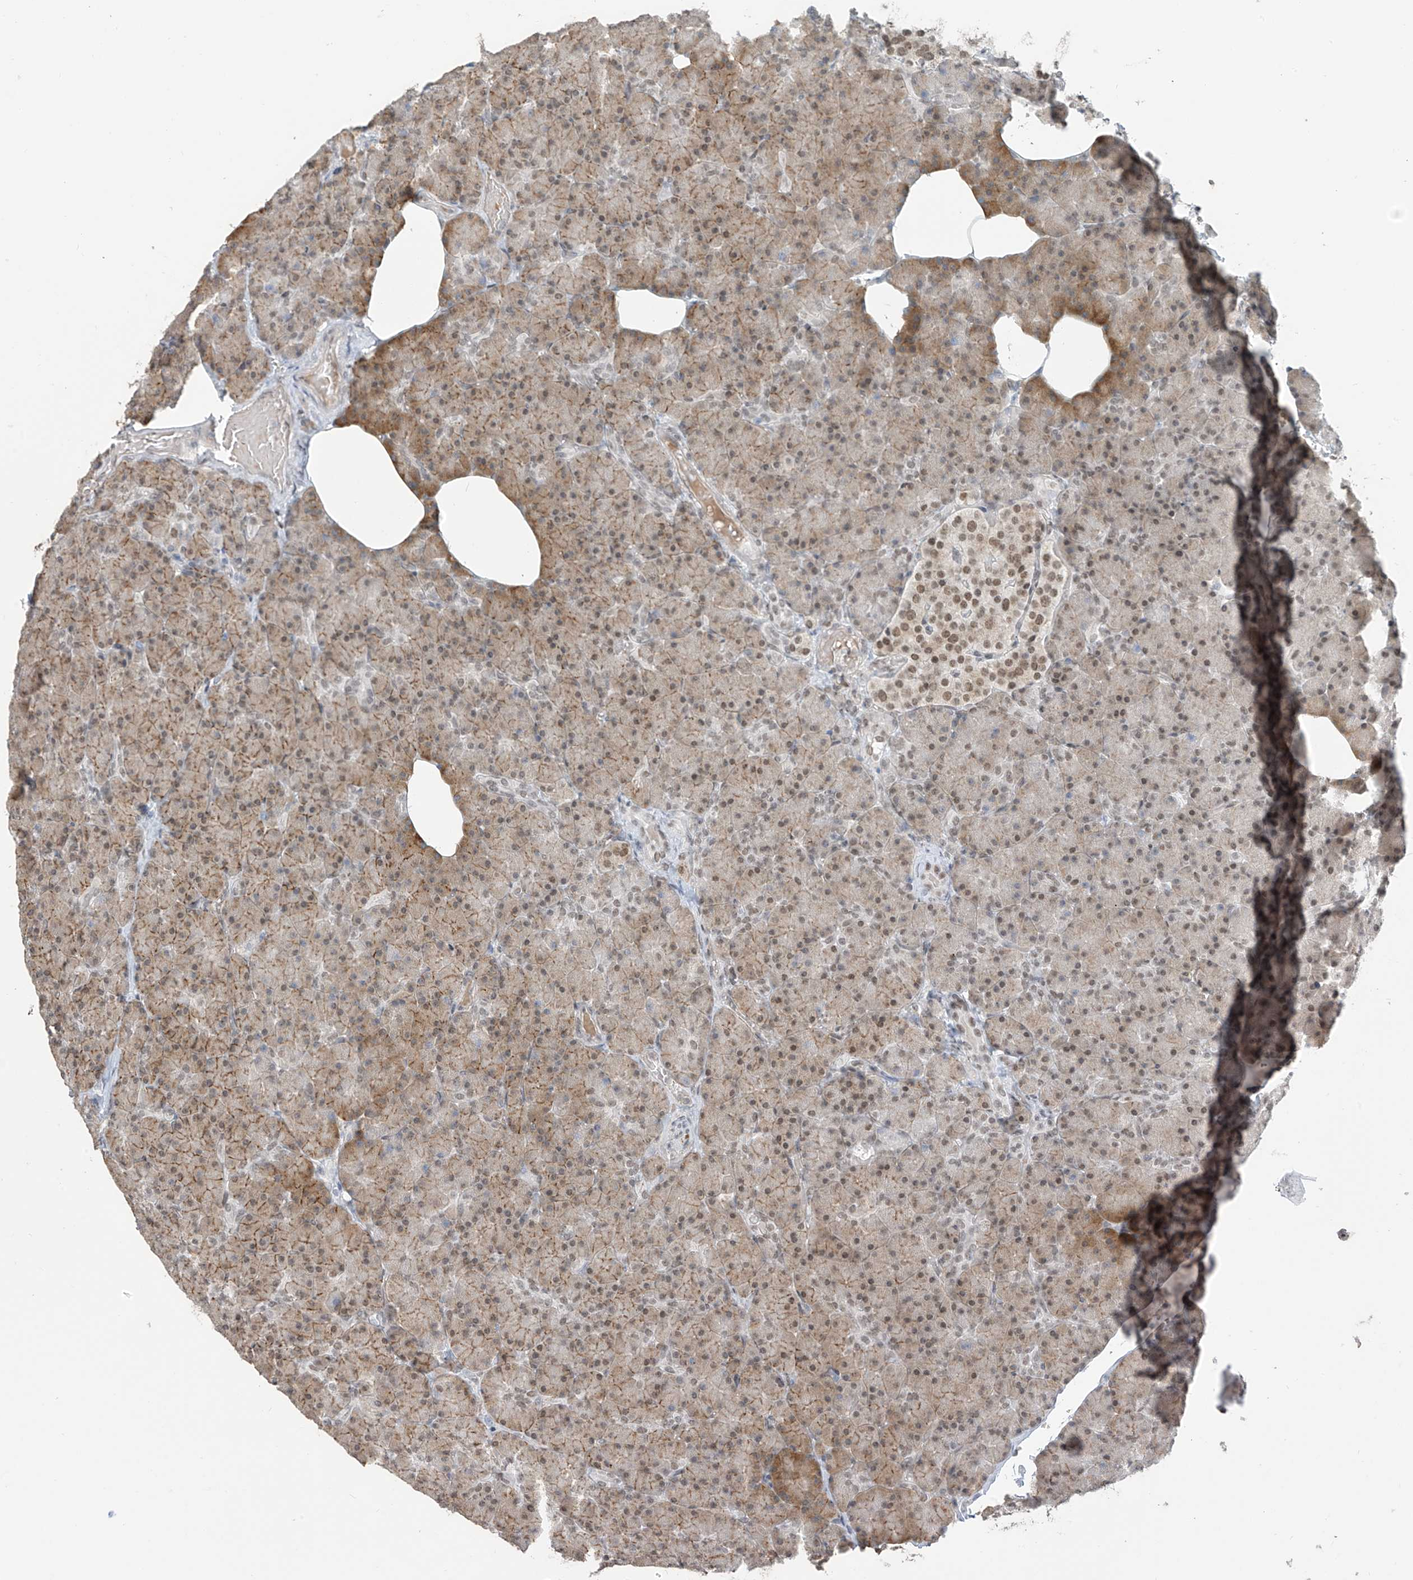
{"staining": {"intensity": "moderate", "quantity": ">75%", "location": "cytoplasmic/membranous,nuclear"}, "tissue": "pancreas", "cell_type": "Exocrine glandular cells", "image_type": "normal", "snomed": [{"axis": "morphology", "description": "Normal tissue, NOS"}, {"axis": "topography", "description": "Pancreas"}], "caption": "This micrograph exhibits immunohistochemistry staining of benign pancreas, with medium moderate cytoplasmic/membranous,nuclear expression in about >75% of exocrine glandular cells.", "gene": "MCM9", "patient": {"sex": "female", "age": 43}}